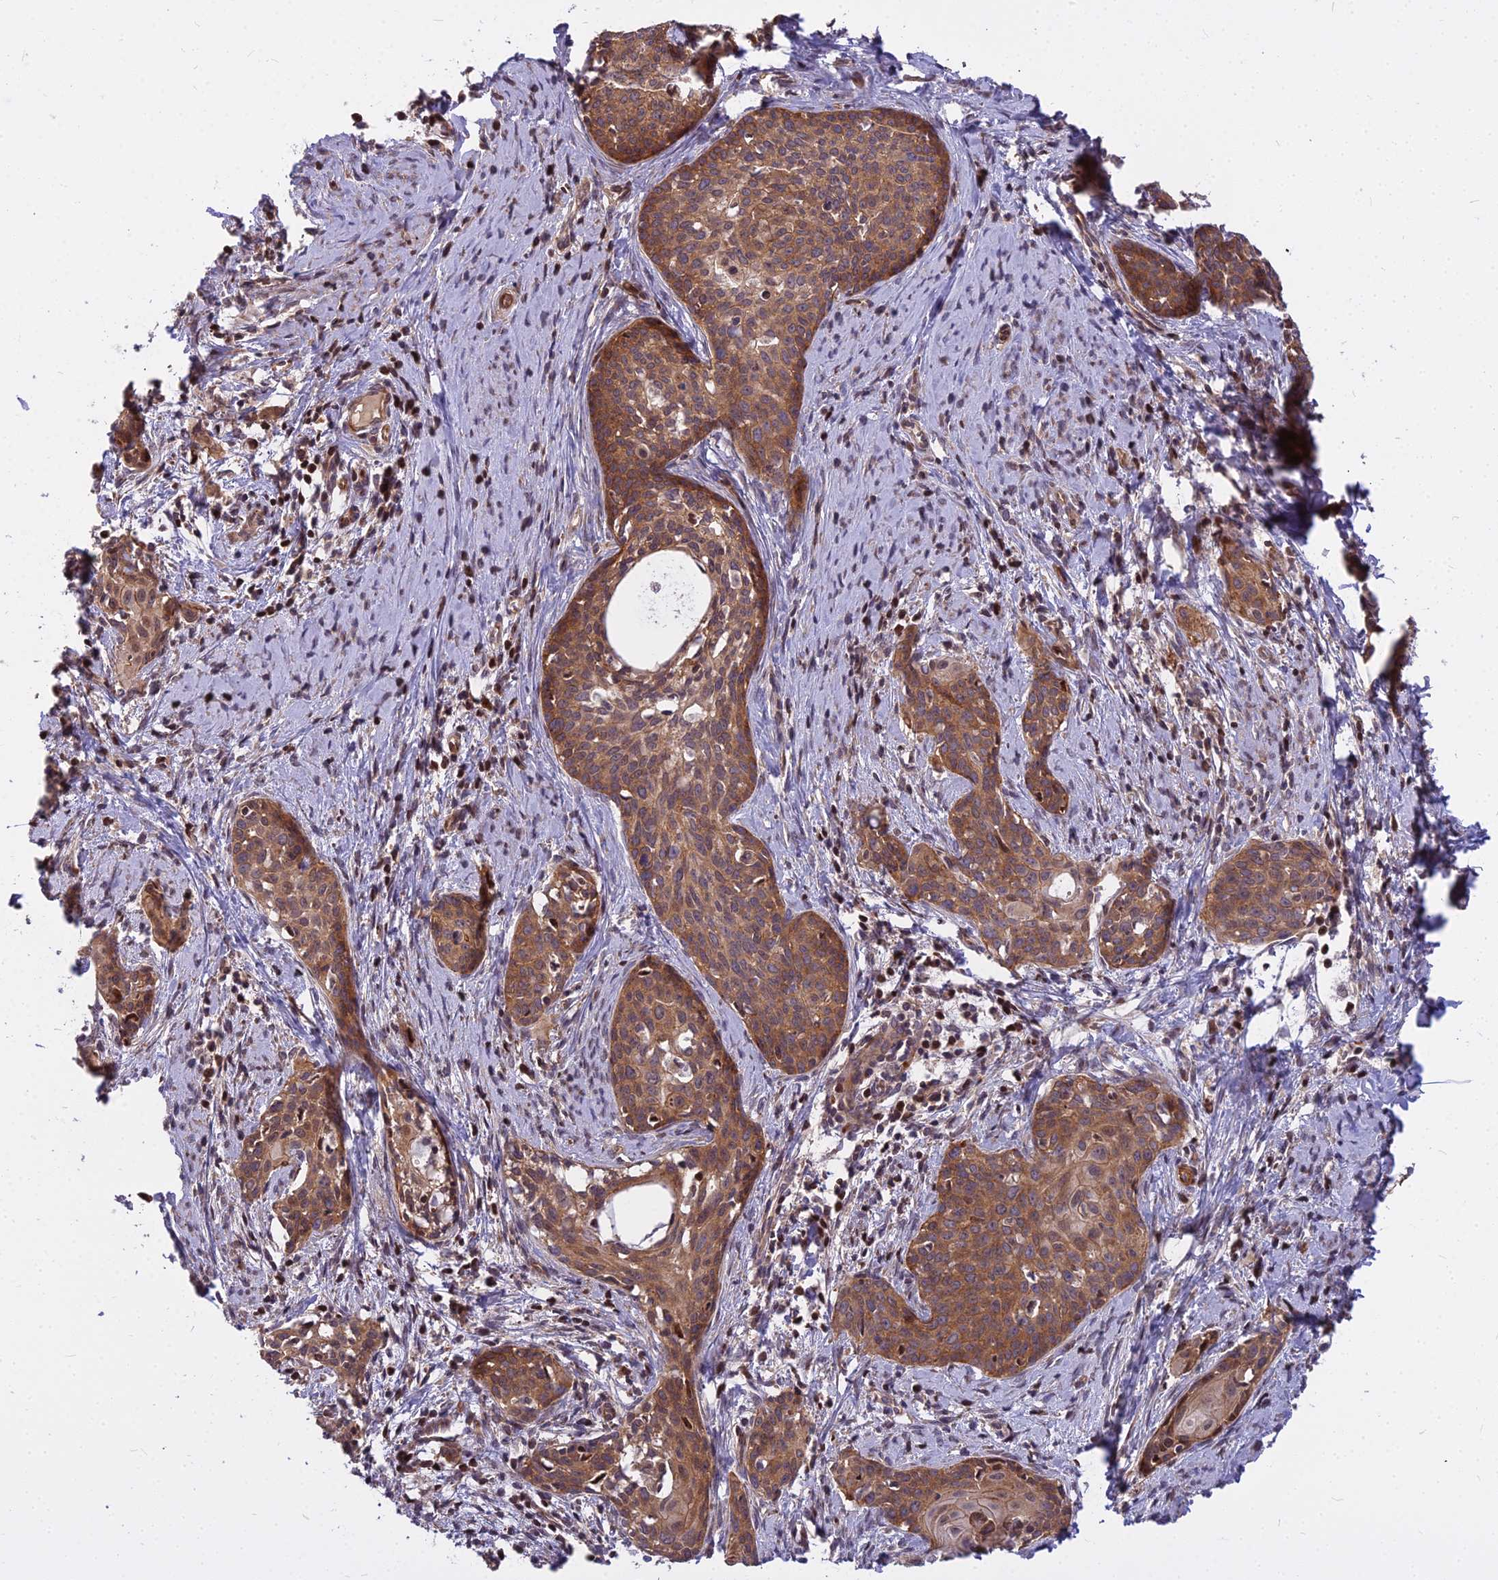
{"staining": {"intensity": "moderate", "quantity": ">75%", "location": "cytoplasmic/membranous"}, "tissue": "cervical cancer", "cell_type": "Tumor cells", "image_type": "cancer", "snomed": [{"axis": "morphology", "description": "Squamous cell carcinoma, NOS"}, {"axis": "topography", "description": "Cervix"}], "caption": "A photomicrograph of human cervical squamous cell carcinoma stained for a protein exhibits moderate cytoplasmic/membranous brown staining in tumor cells.", "gene": "GLYATL3", "patient": {"sex": "female", "age": 52}}